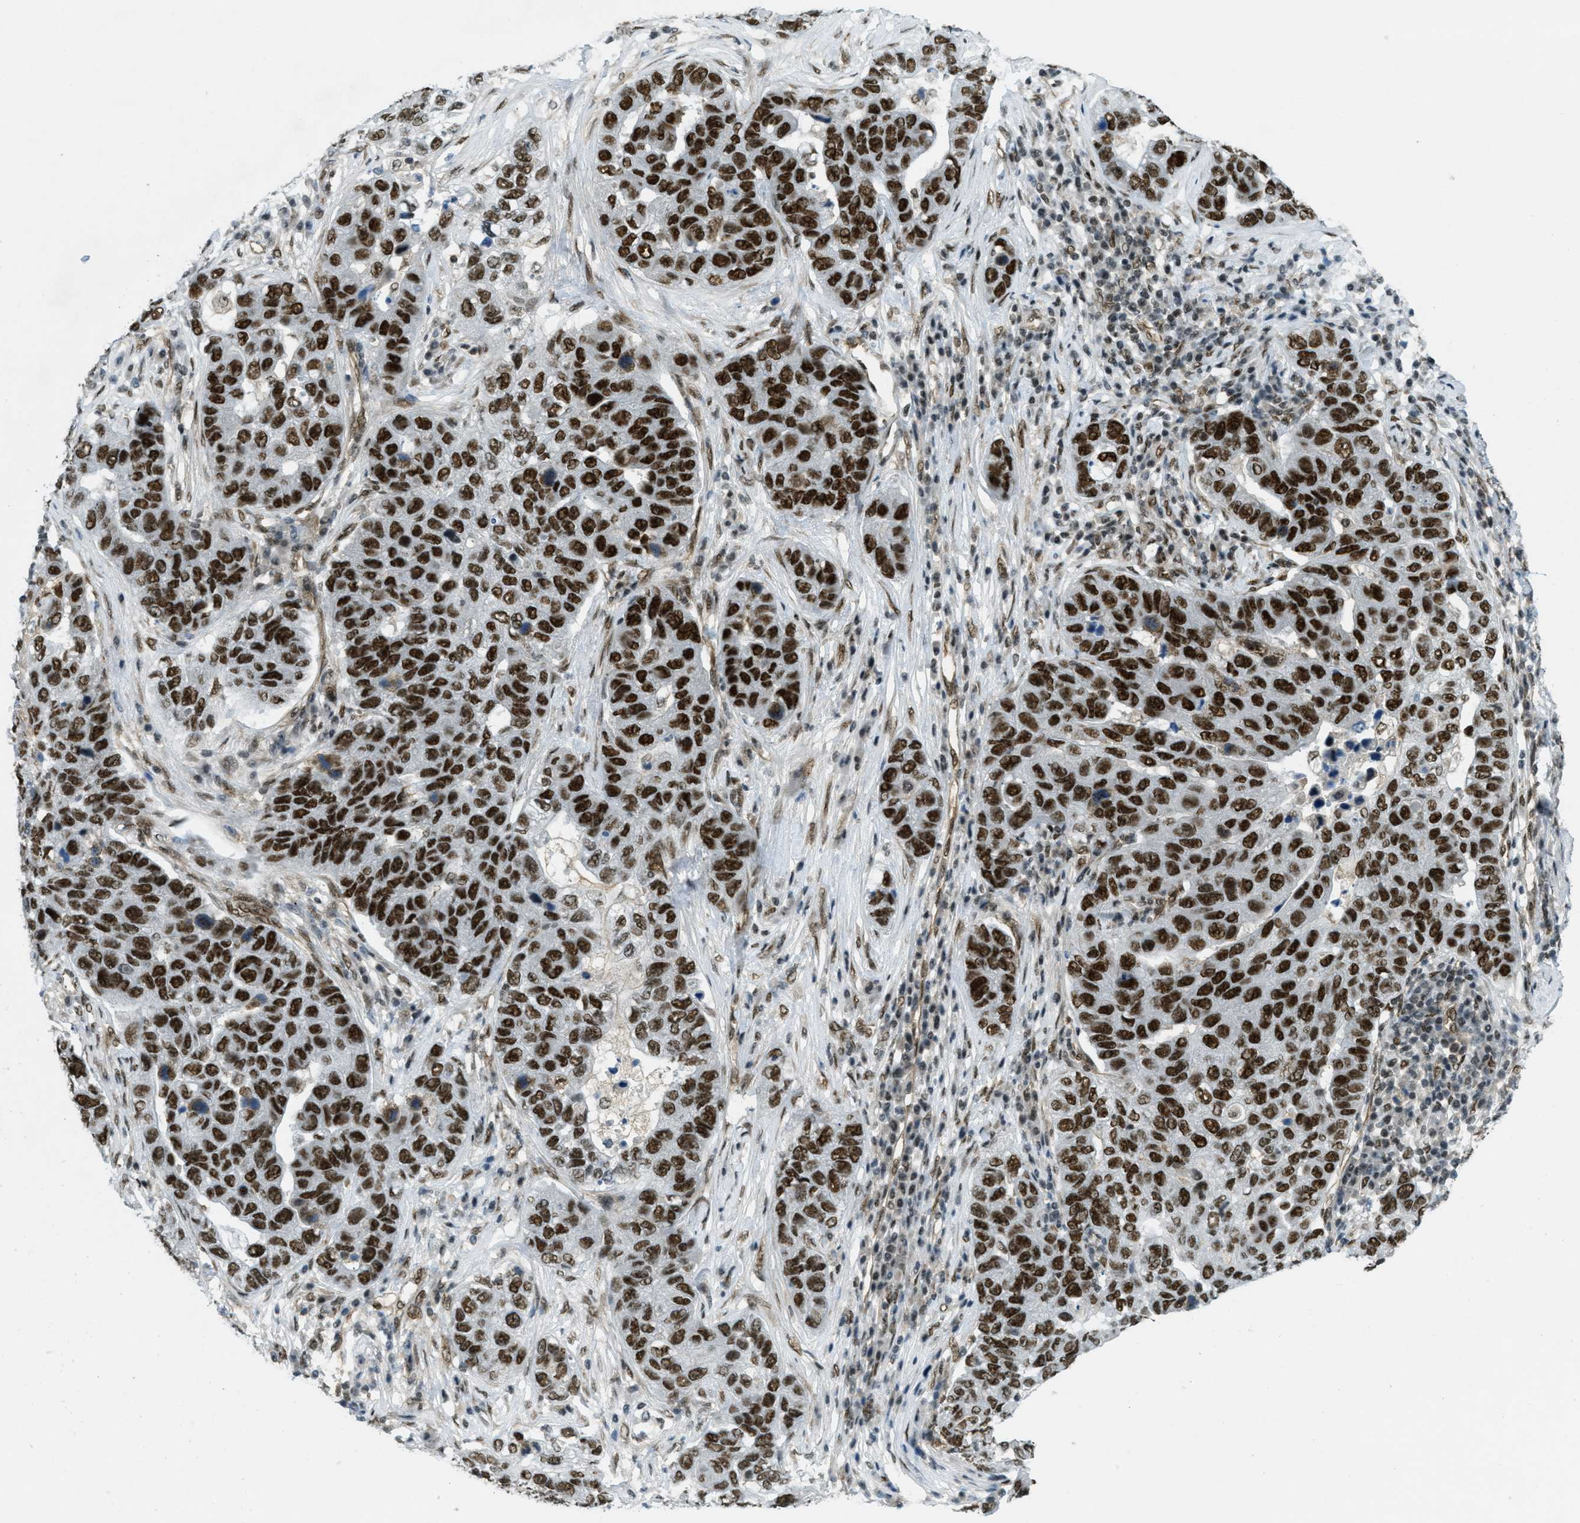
{"staining": {"intensity": "strong", "quantity": ">75%", "location": "nuclear"}, "tissue": "pancreatic cancer", "cell_type": "Tumor cells", "image_type": "cancer", "snomed": [{"axis": "morphology", "description": "Adenocarcinoma, NOS"}, {"axis": "topography", "description": "Pancreas"}], "caption": "Tumor cells exhibit strong nuclear staining in approximately >75% of cells in pancreatic adenocarcinoma.", "gene": "ZFR", "patient": {"sex": "female", "age": 61}}